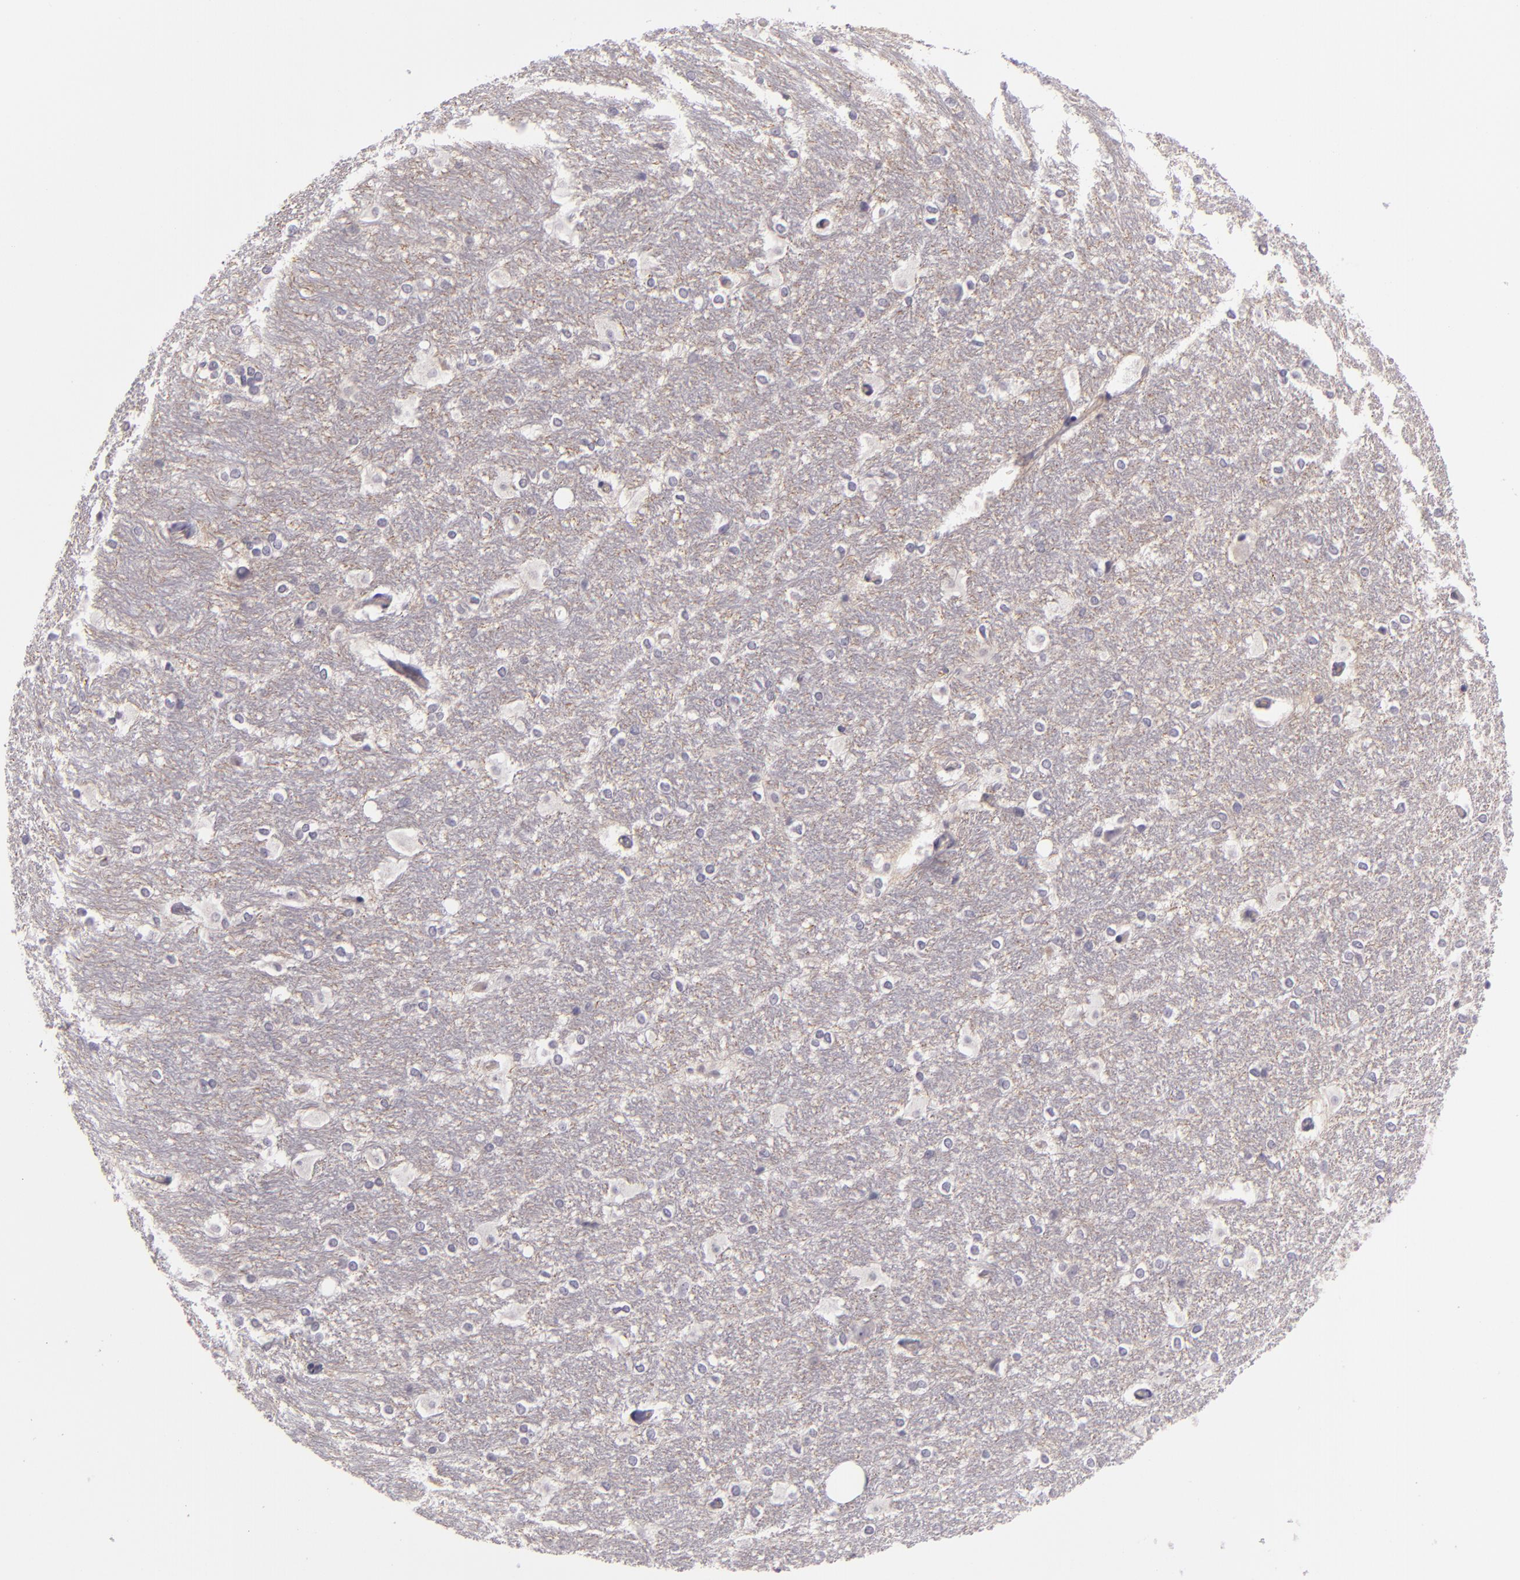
{"staining": {"intensity": "negative", "quantity": "none", "location": "none"}, "tissue": "hippocampus", "cell_type": "Glial cells", "image_type": "normal", "snomed": [{"axis": "morphology", "description": "Normal tissue, NOS"}, {"axis": "topography", "description": "Hippocampus"}], "caption": "Immunohistochemistry of unremarkable human hippocampus exhibits no positivity in glial cells.", "gene": "EGFL6", "patient": {"sex": "female", "age": 19}}